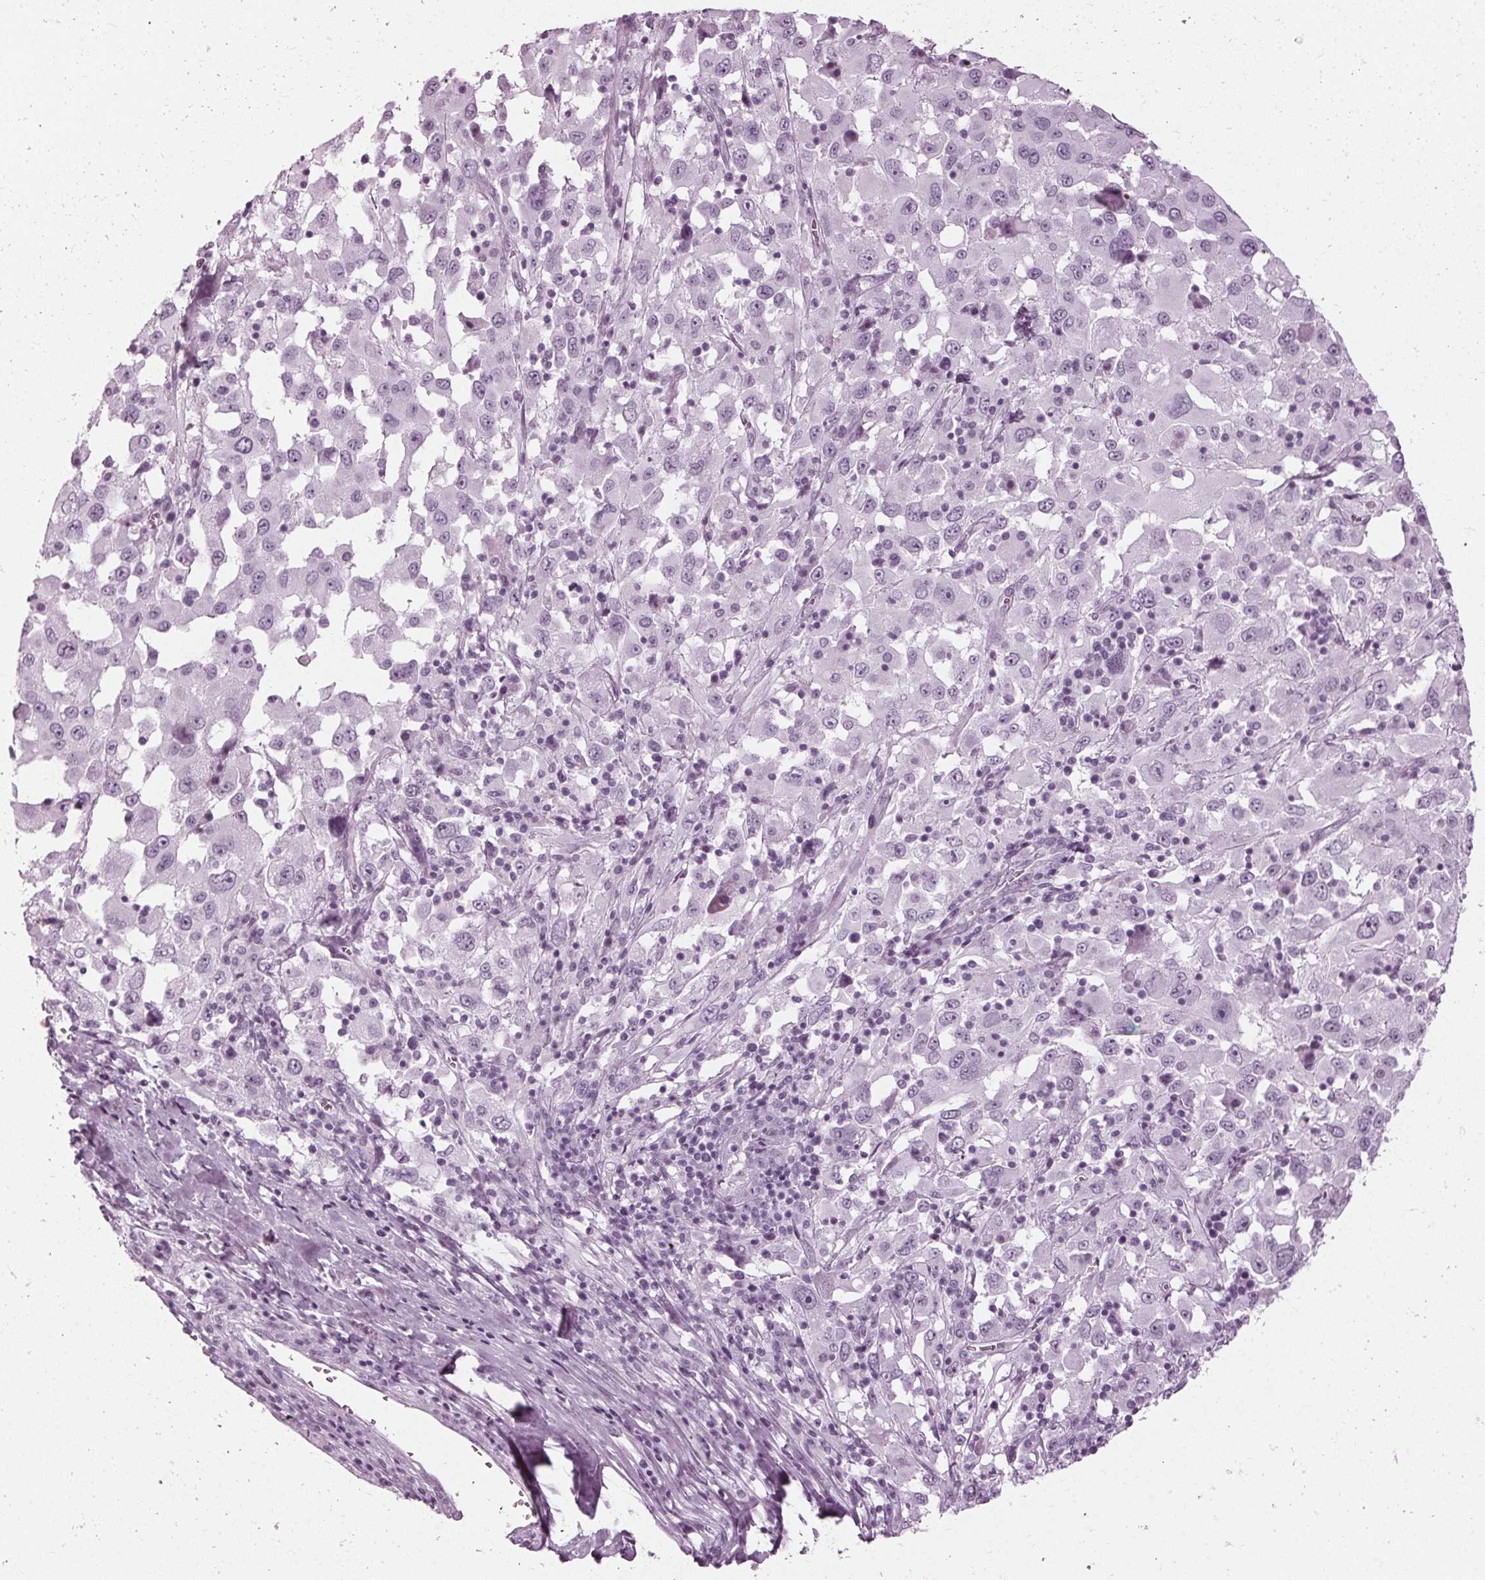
{"staining": {"intensity": "negative", "quantity": "none", "location": "none"}, "tissue": "melanoma", "cell_type": "Tumor cells", "image_type": "cancer", "snomed": [{"axis": "morphology", "description": "Malignant melanoma, Metastatic site"}, {"axis": "topography", "description": "Soft tissue"}], "caption": "Tumor cells show no significant staining in malignant melanoma (metastatic site).", "gene": "KRT28", "patient": {"sex": "male", "age": 50}}